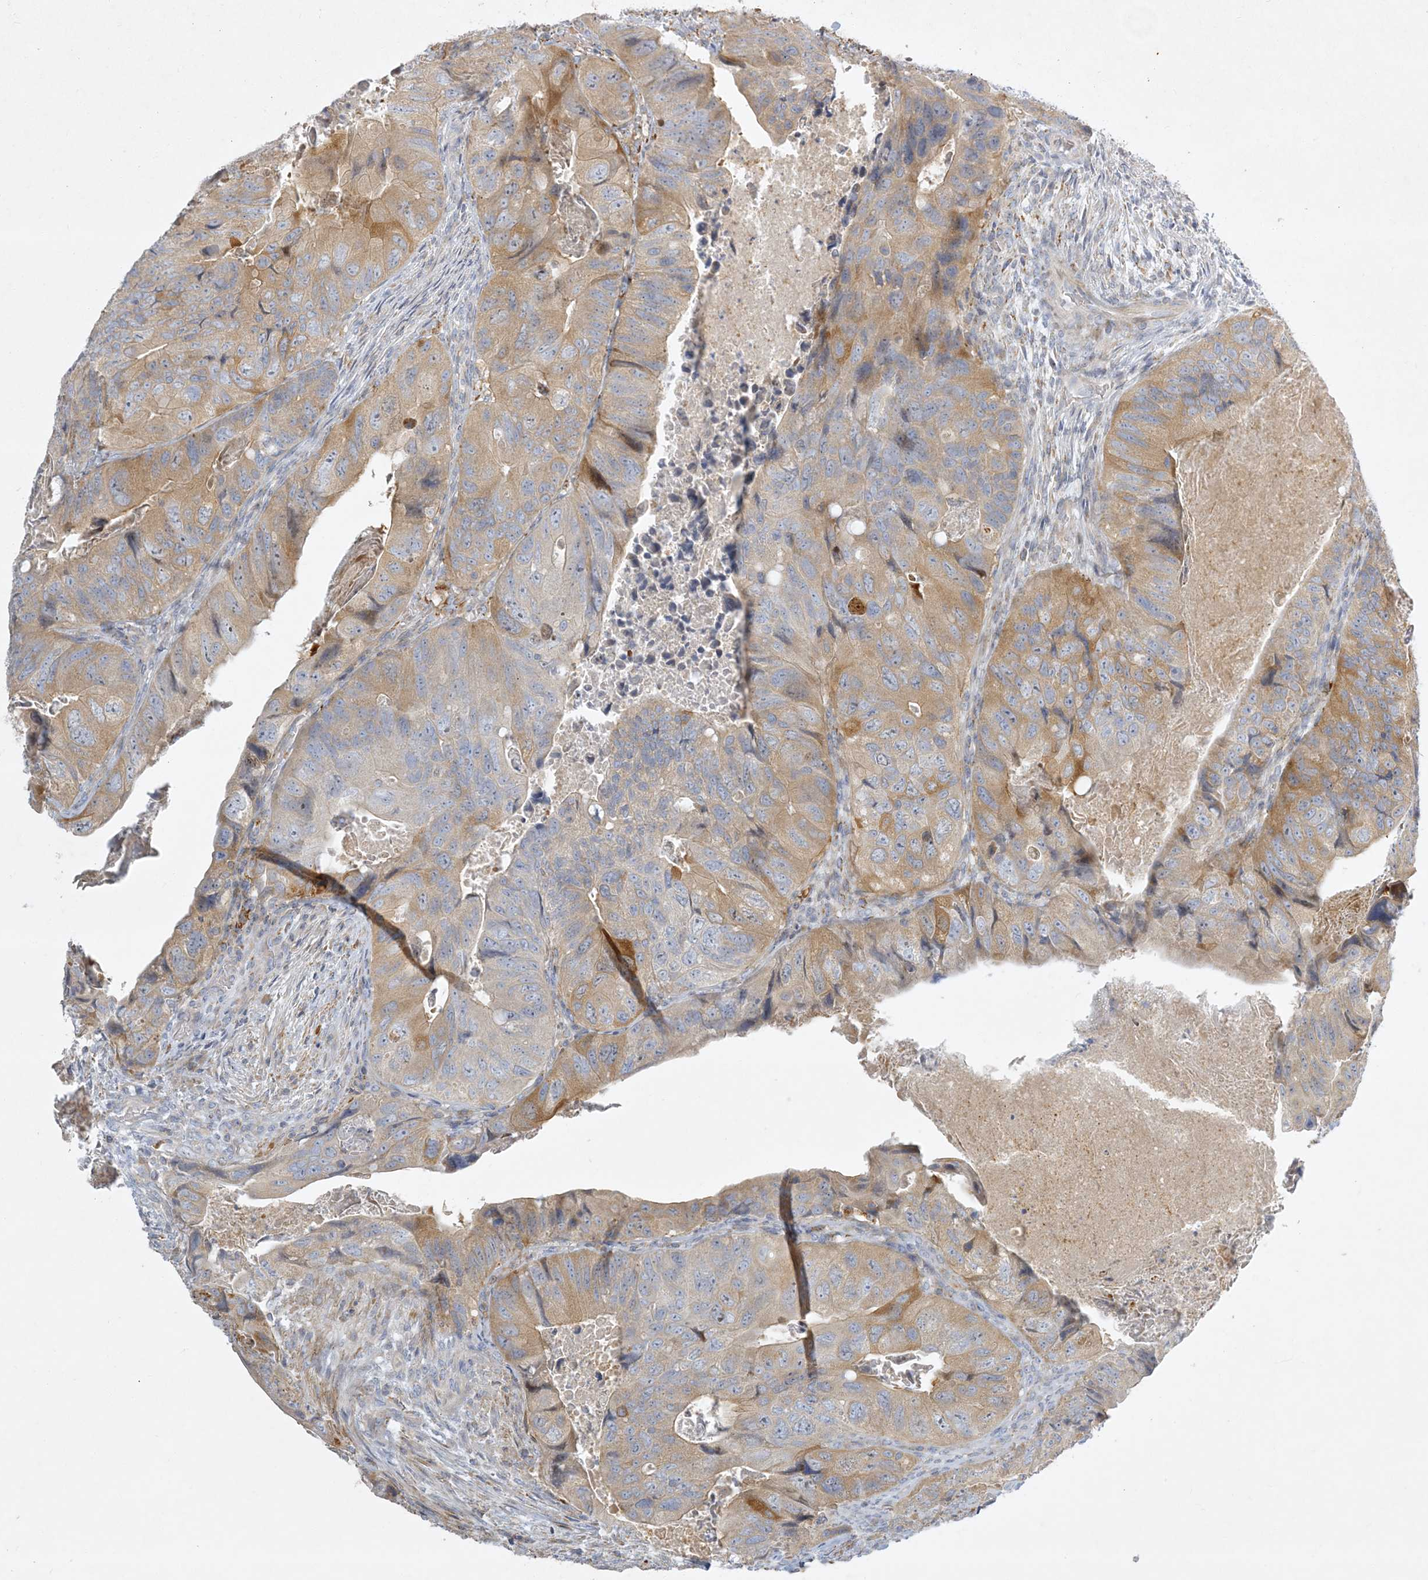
{"staining": {"intensity": "moderate", "quantity": "25%-75%", "location": "cytoplasmic/membranous"}, "tissue": "colorectal cancer", "cell_type": "Tumor cells", "image_type": "cancer", "snomed": [{"axis": "morphology", "description": "Adenocarcinoma, NOS"}, {"axis": "topography", "description": "Rectum"}], "caption": "Protein expression analysis of human colorectal adenocarcinoma reveals moderate cytoplasmic/membranous staining in about 25%-75% of tumor cells. Immunohistochemistry (ihc) stains the protein in brown and the nuclei are stained blue.", "gene": "LTN1", "patient": {"sex": "male", "age": 63}}